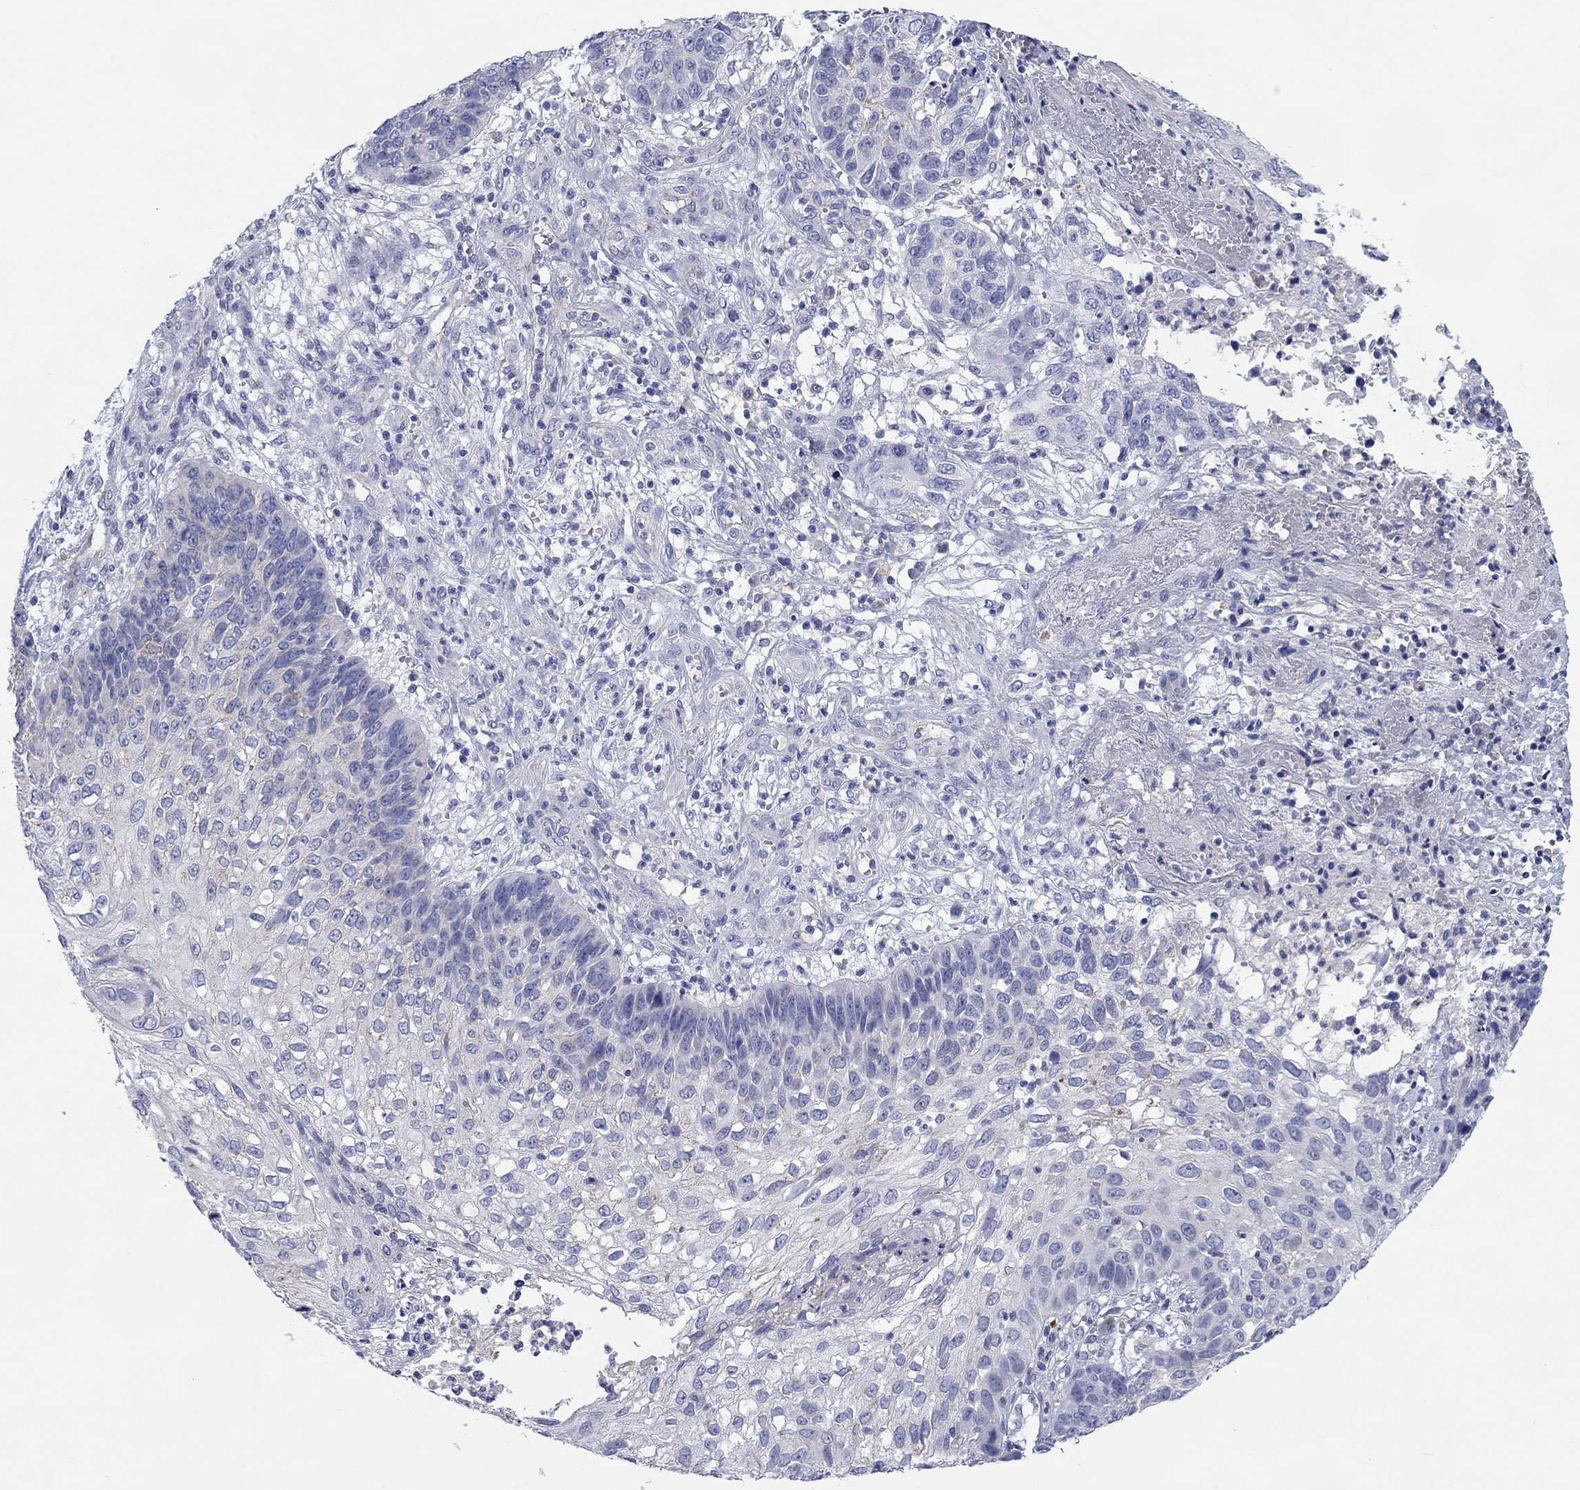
{"staining": {"intensity": "moderate", "quantity": "<25%", "location": "cytoplasmic/membranous"}, "tissue": "skin cancer", "cell_type": "Tumor cells", "image_type": "cancer", "snomed": [{"axis": "morphology", "description": "Squamous cell carcinoma, NOS"}, {"axis": "topography", "description": "Skin"}], "caption": "Immunohistochemical staining of human skin cancer reveals low levels of moderate cytoplasmic/membranous expression in about <25% of tumor cells. (DAB (3,3'-diaminobenzidine) IHC with brightfield microscopy, high magnification).", "gene": "MGST3", "patient": {"sex": "male", "age": 92}}